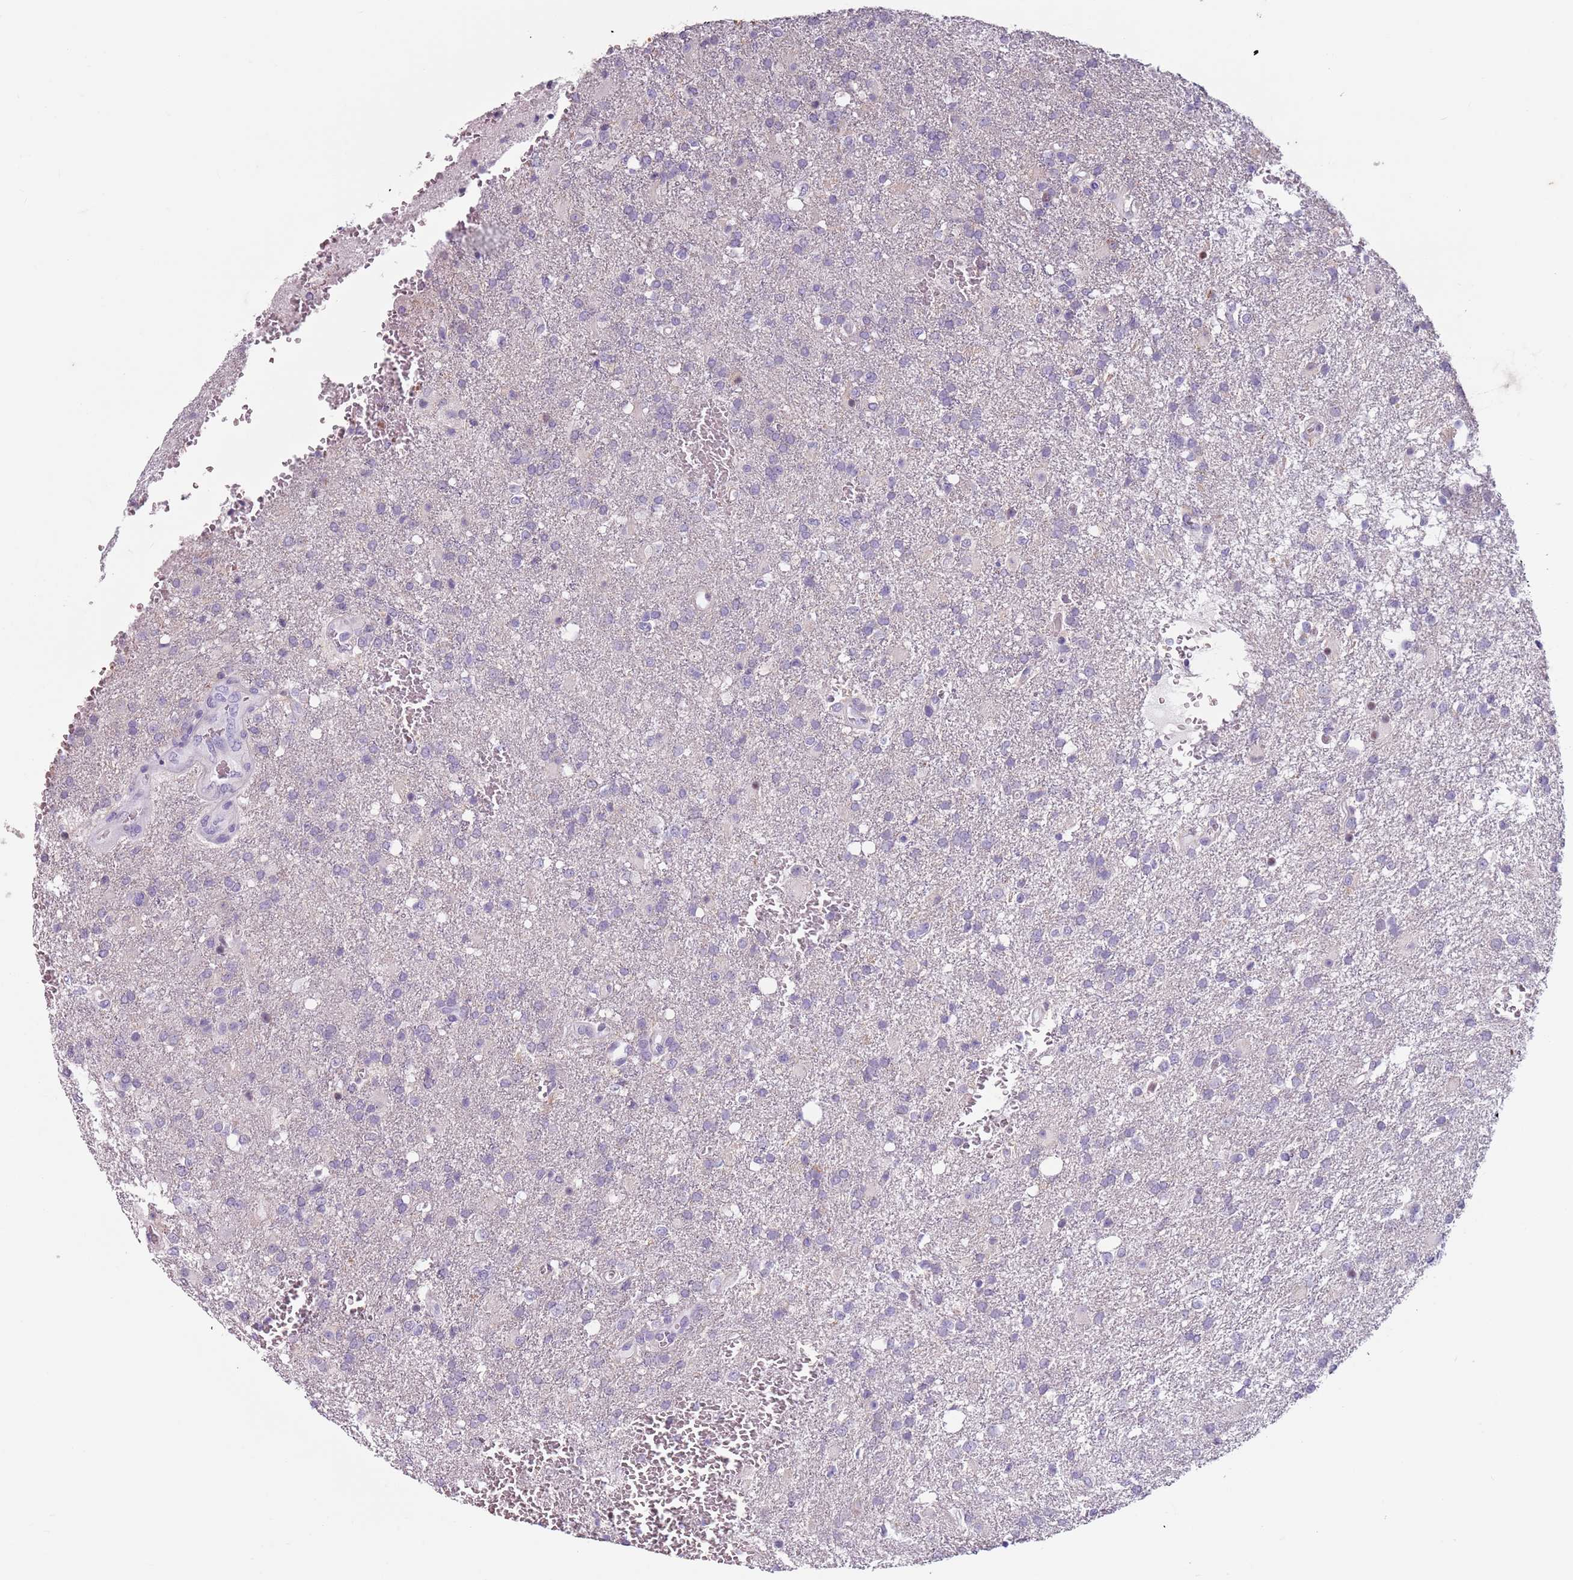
{"staining": {"intensity": "negative", "quantity": "none", "location": "none"}, "tissue": "glioma", "cell_type": "Tumor cells", "image_type": "cancer", "snomed": [{"axis": "morphology", "description": "Glioma, malignant, High grade"}, {"axis": "topography", "description": "Brain"}], "caption": "There is no significant staining in tumor cells of malignant glioma (high-grade). (DAB (3,3'-diaminobenzidine) immunohistochemistry (IHC) with hematoxylin counter stain).", "gene": "SPESP1", "patient": {"sex": "female", "age": 74}}